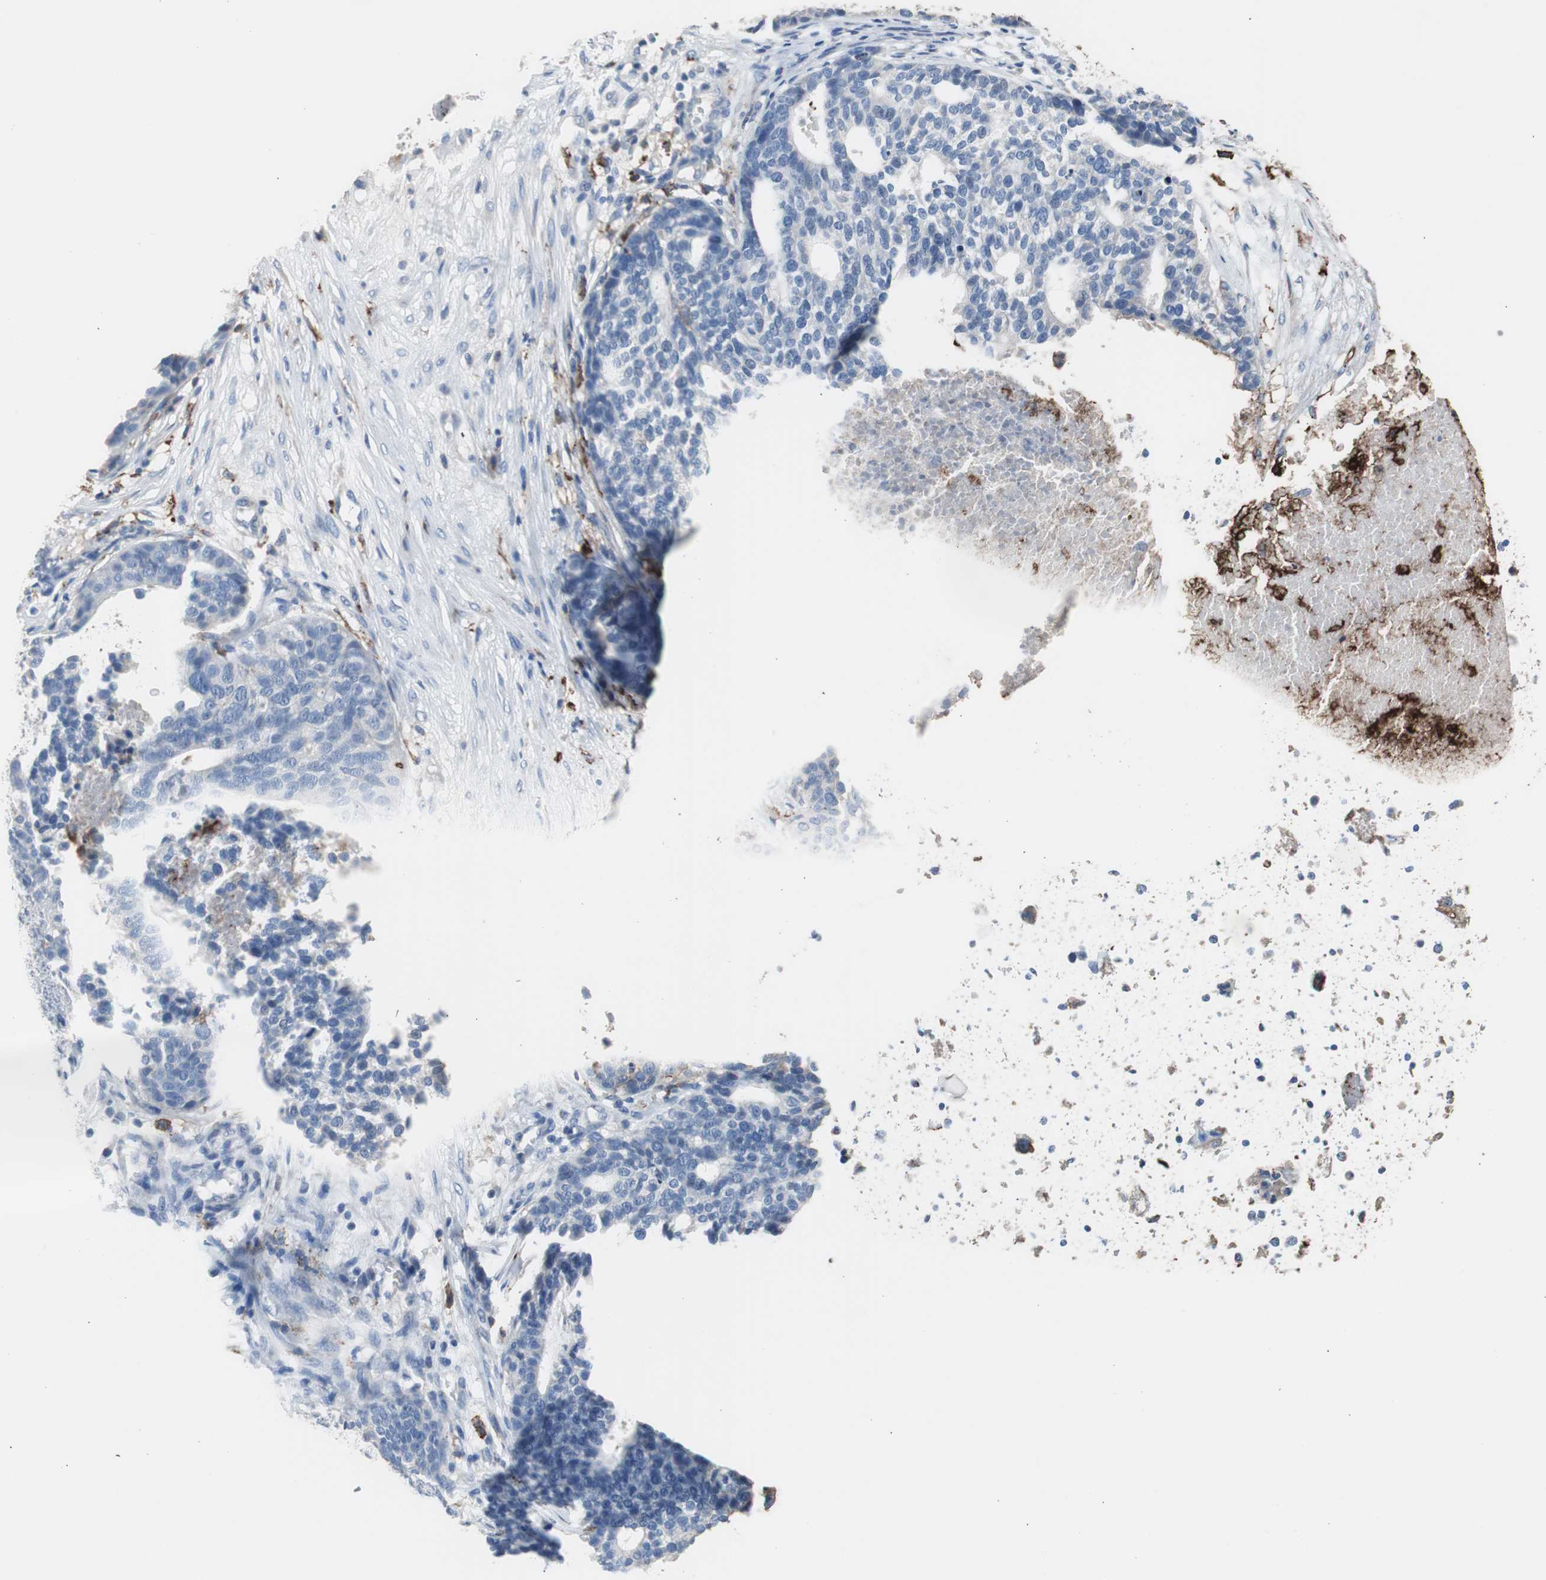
{"staining": {"intensity": "negative", "quantity": "none", "location": "none"}, "tissue": "ovarian cancer", "cell_type": "Tumor cells", "image_type": "cancer", "snomed": [{"axis": "morphology", "description": "Cystadenocarcinoma, serous, NOS"}, {"axis": "topography", "description": "Ovary"}], "caption": "Human serous cystadenocarcinoma (ovarian) stained for a protein using immunohistochemistry (IHC) shows no staining in tumor cells.", "gene": "FCGR2B", "patient": {"sex": "female", "age": 59}}